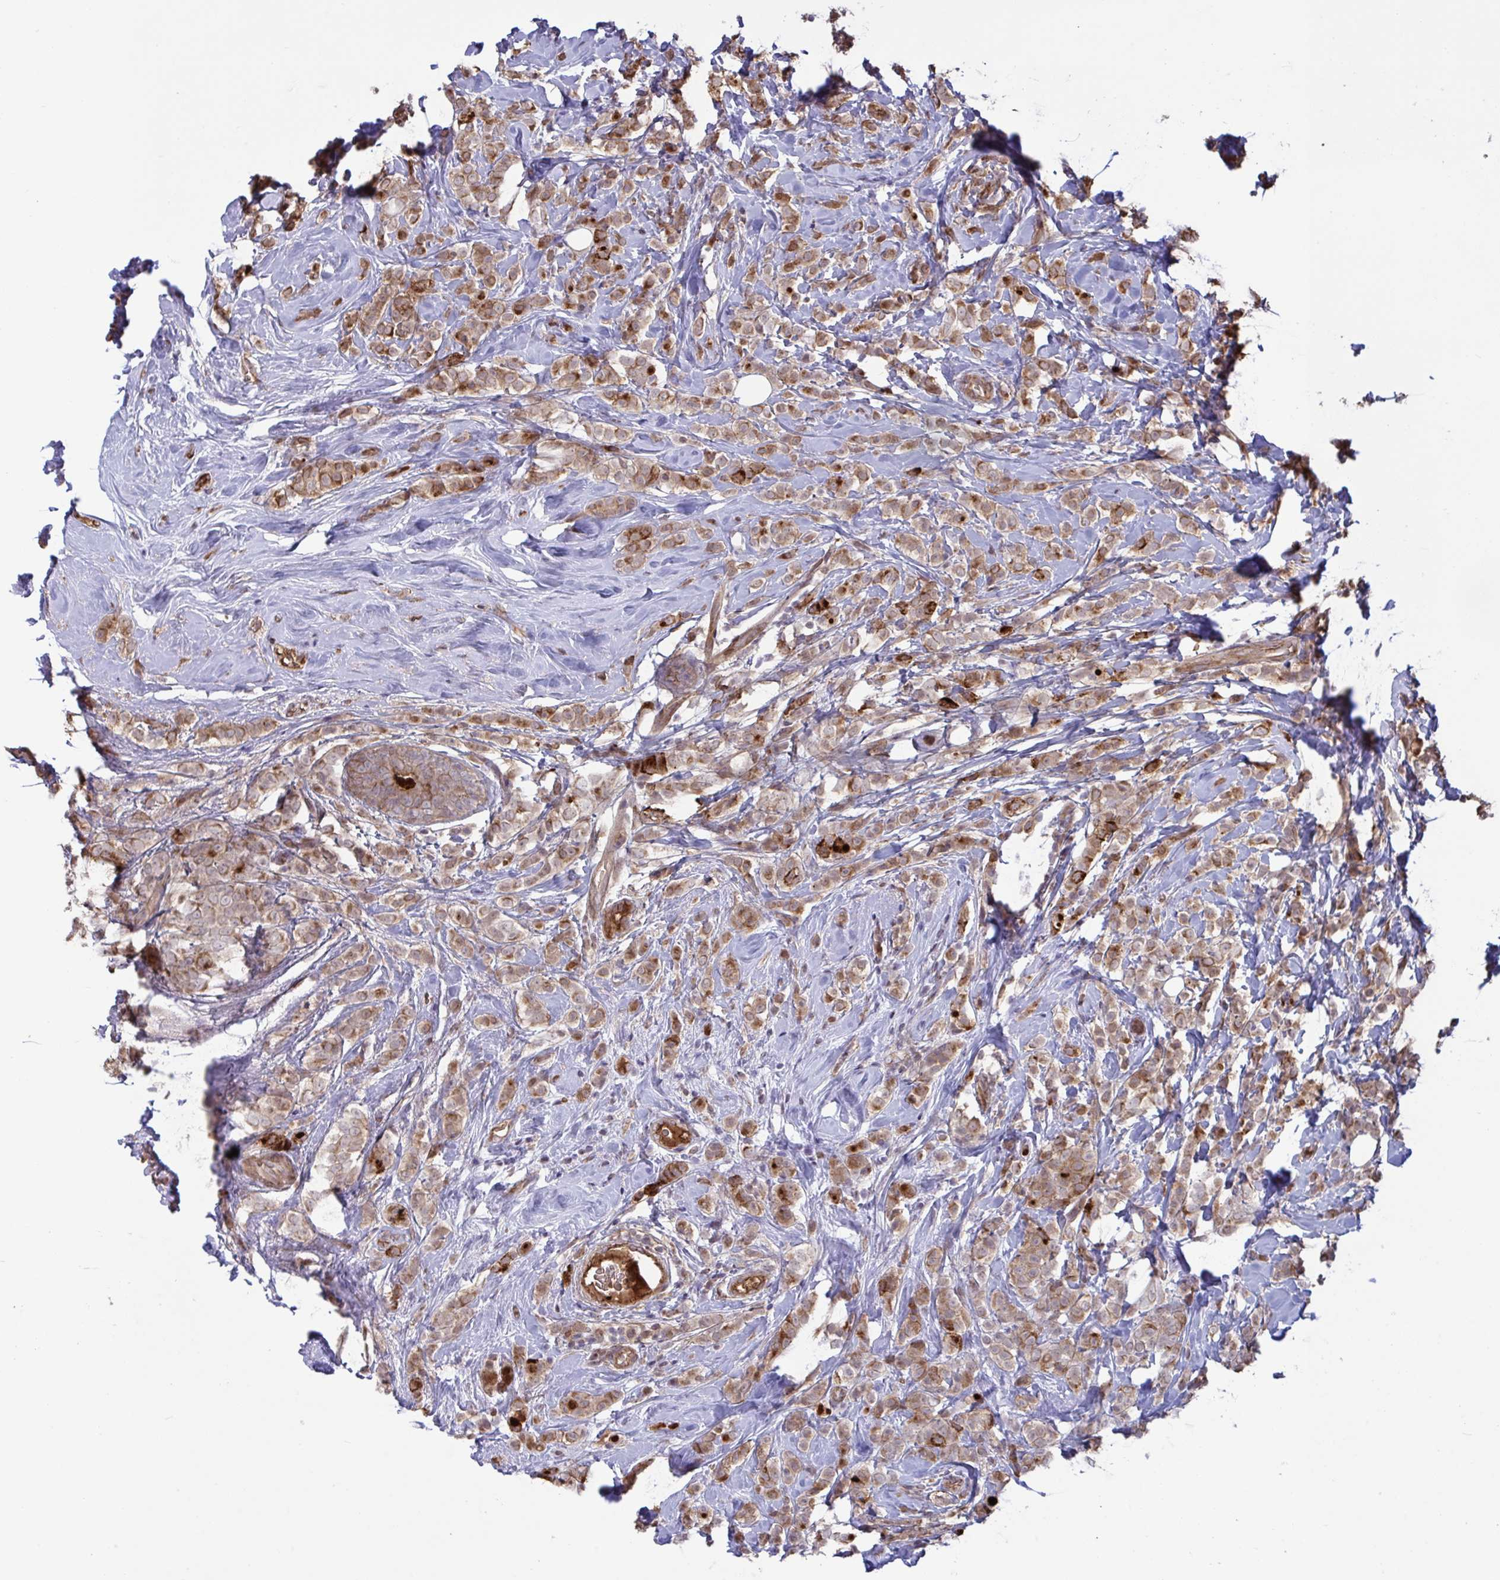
{"staining": {"intensity": "moderate", "quantity": ">75%", "location": "cytoplasmic/membranous"}, "tissue": "breast cancer", "cell_type": "Tumor cells", "image_type": "cancer", "snomed": [{"axis": "morphology", "description": "Lobular carcinoma"}, {"axis": "topography", "description": "Breast"}], "caption": "Human breast cancer (lobular carcinoma) stained with a brown dye demonstrates moderate cytoplasmic/membranous positive positivity in approximately >75% of tumor cells.", "gene": "IL1R1", "patient": {"sex": "female", "age": 49}}